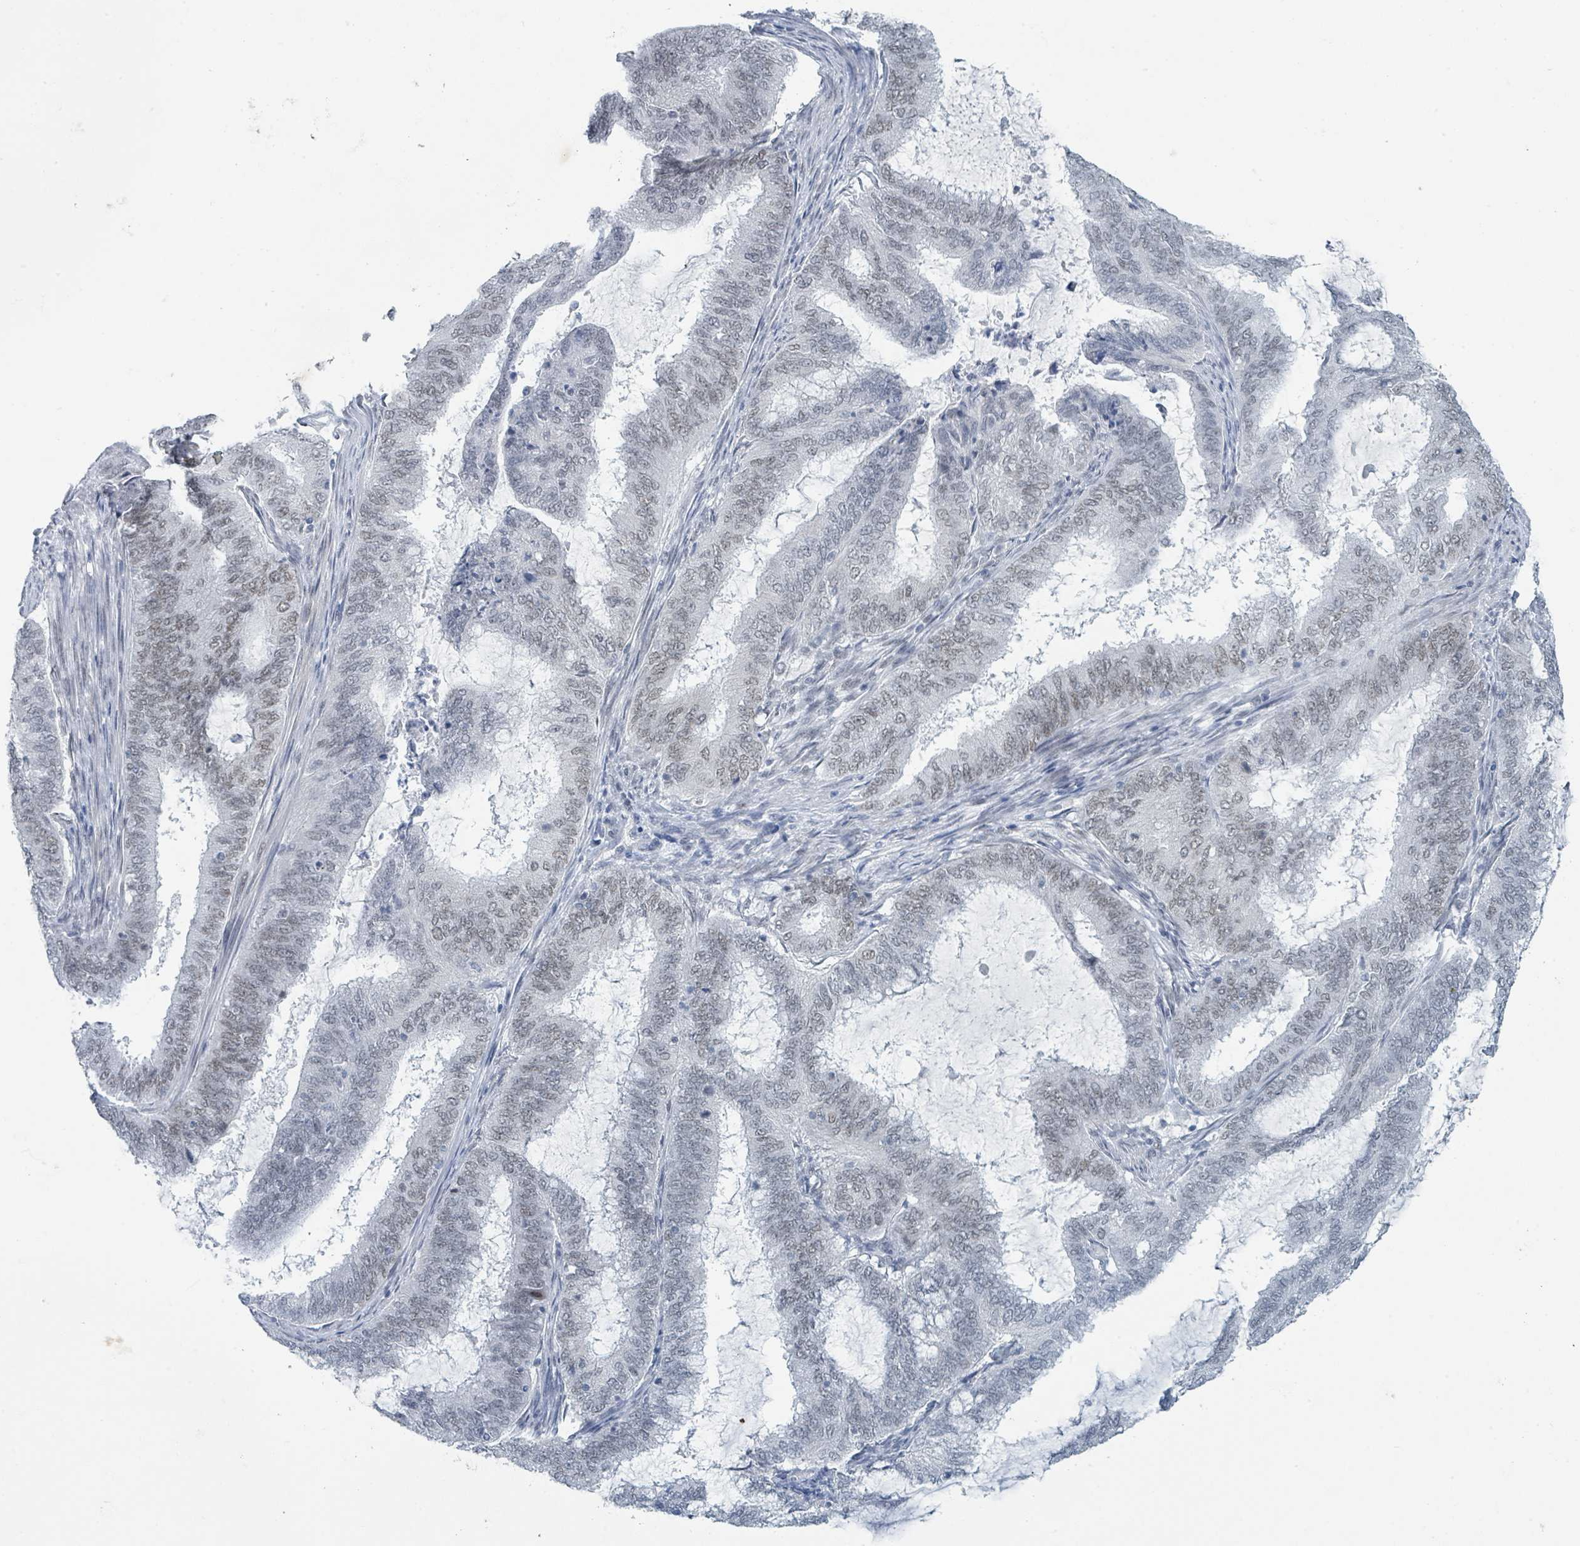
{"staining": {"intensity": "weak", "quantity": "25%-75%", "location": "nuclear"}, "tissue": "endometrial cancer", "cell_type": "Tumor cells", "image_type": "cancer", "snomed": [{"axis": "morphology", "description": "Adenocarcinoma, NOS"}, {"axis": "topography", "description": "Endometrium"}], "caption": "A micrograph of human endometrial adenocarcinoma stained for a protein exhibits weak nuclear brown staining in tumor cells. (IHC, brightfield microscopy, high magnification).", "gene": "EHMT2", "patient": {"sex": "female", "age": 51}}